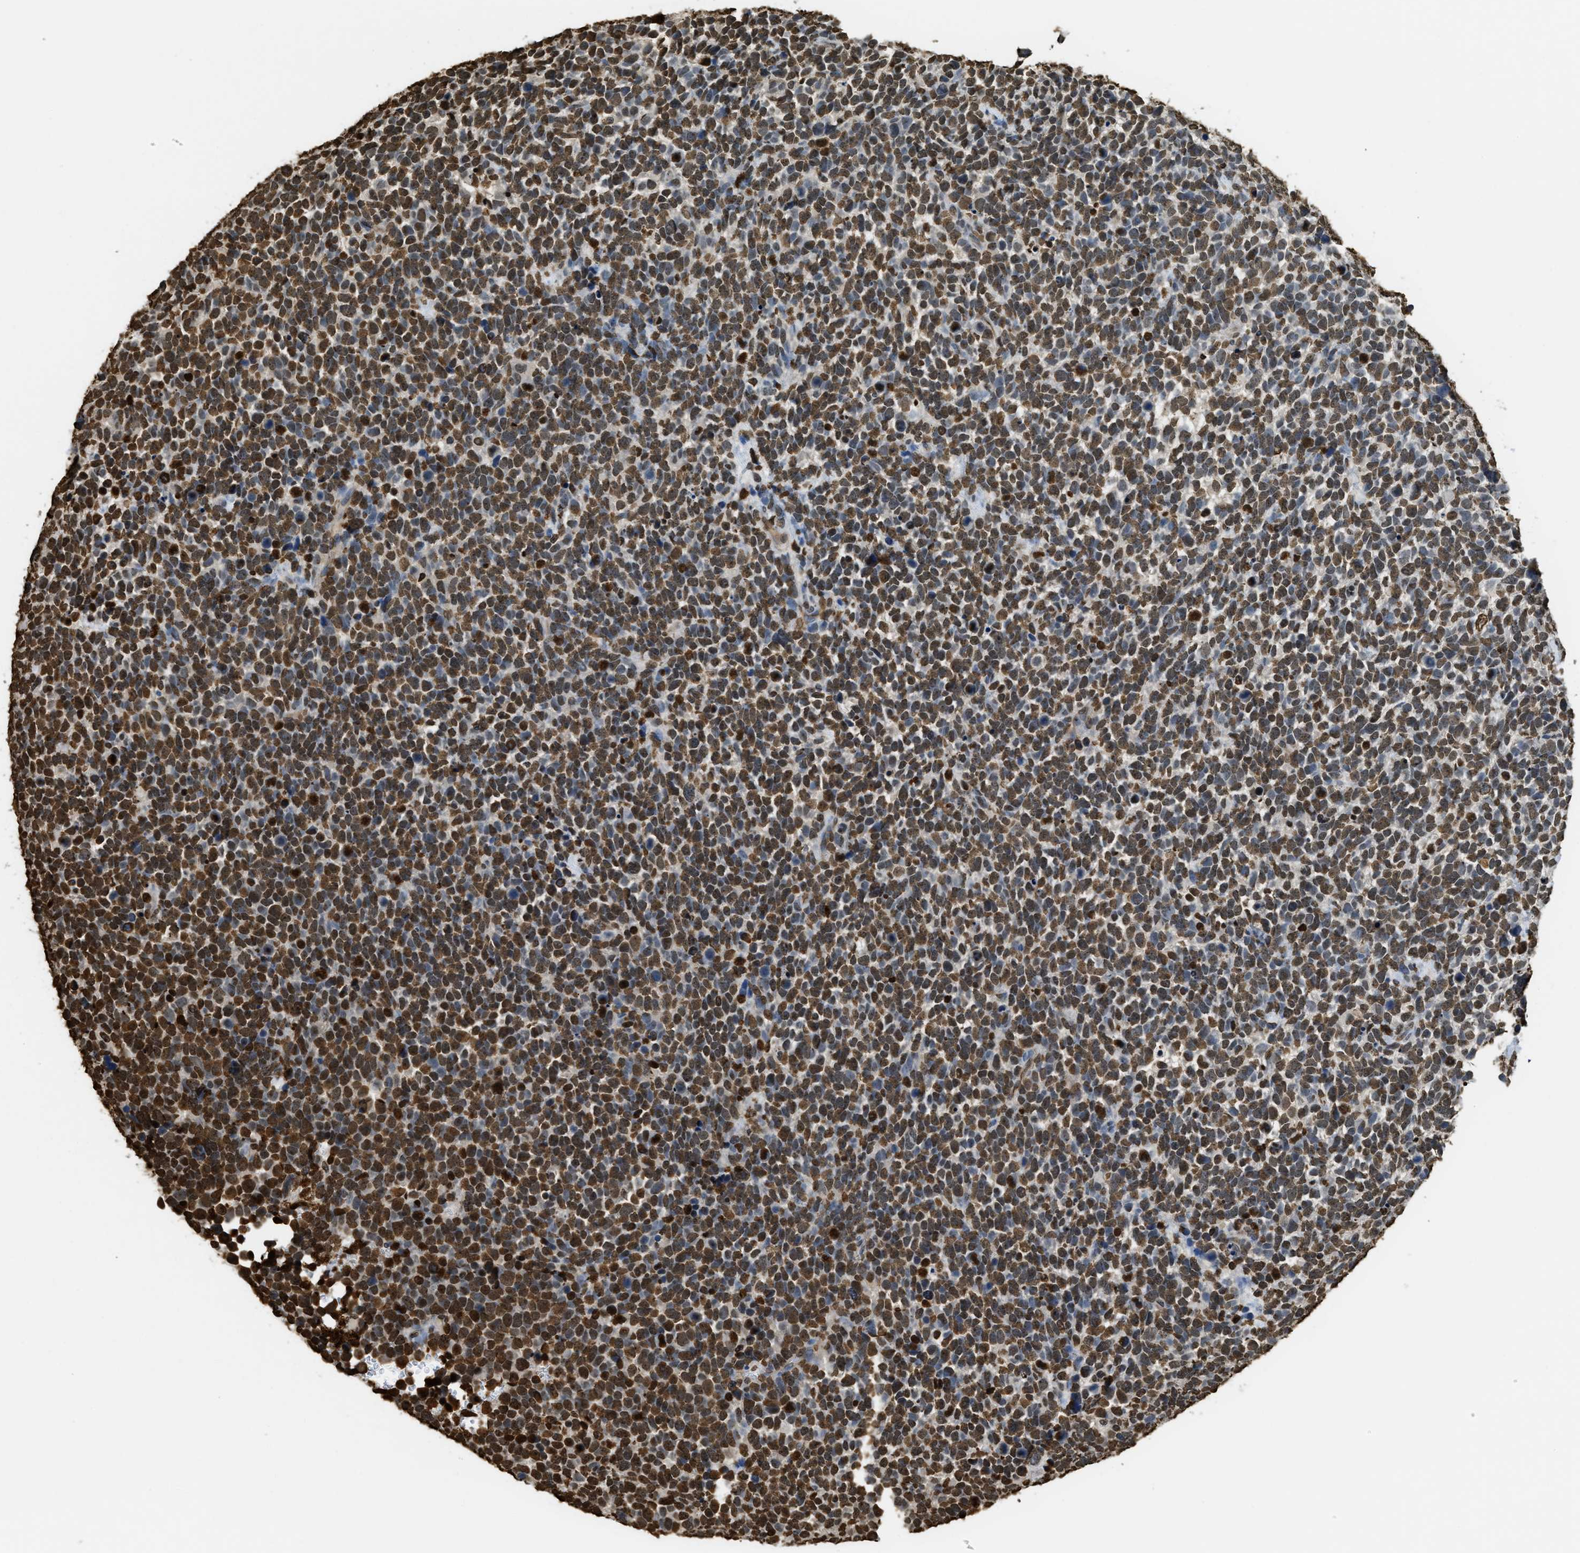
{"staining": {"intensity": "strong", "quantity": ">75%", "location": "nuclear"}, "tissue": "urothelial cancer", "cell_type": "Tumor cells", "image_type": "cancer", "snomed": [{"axis": "morphology", "description": "Urothelial carcinoma, High grade"}, {"axis": "topography", "description": "Urinary bladder"}], "caption": "High-grade urothelial carcinoma stained with a protein marker exhibits strong staining in tumor cells.", "gene": "NR5A2", "patient": {"sex": "female", "age": 82}}